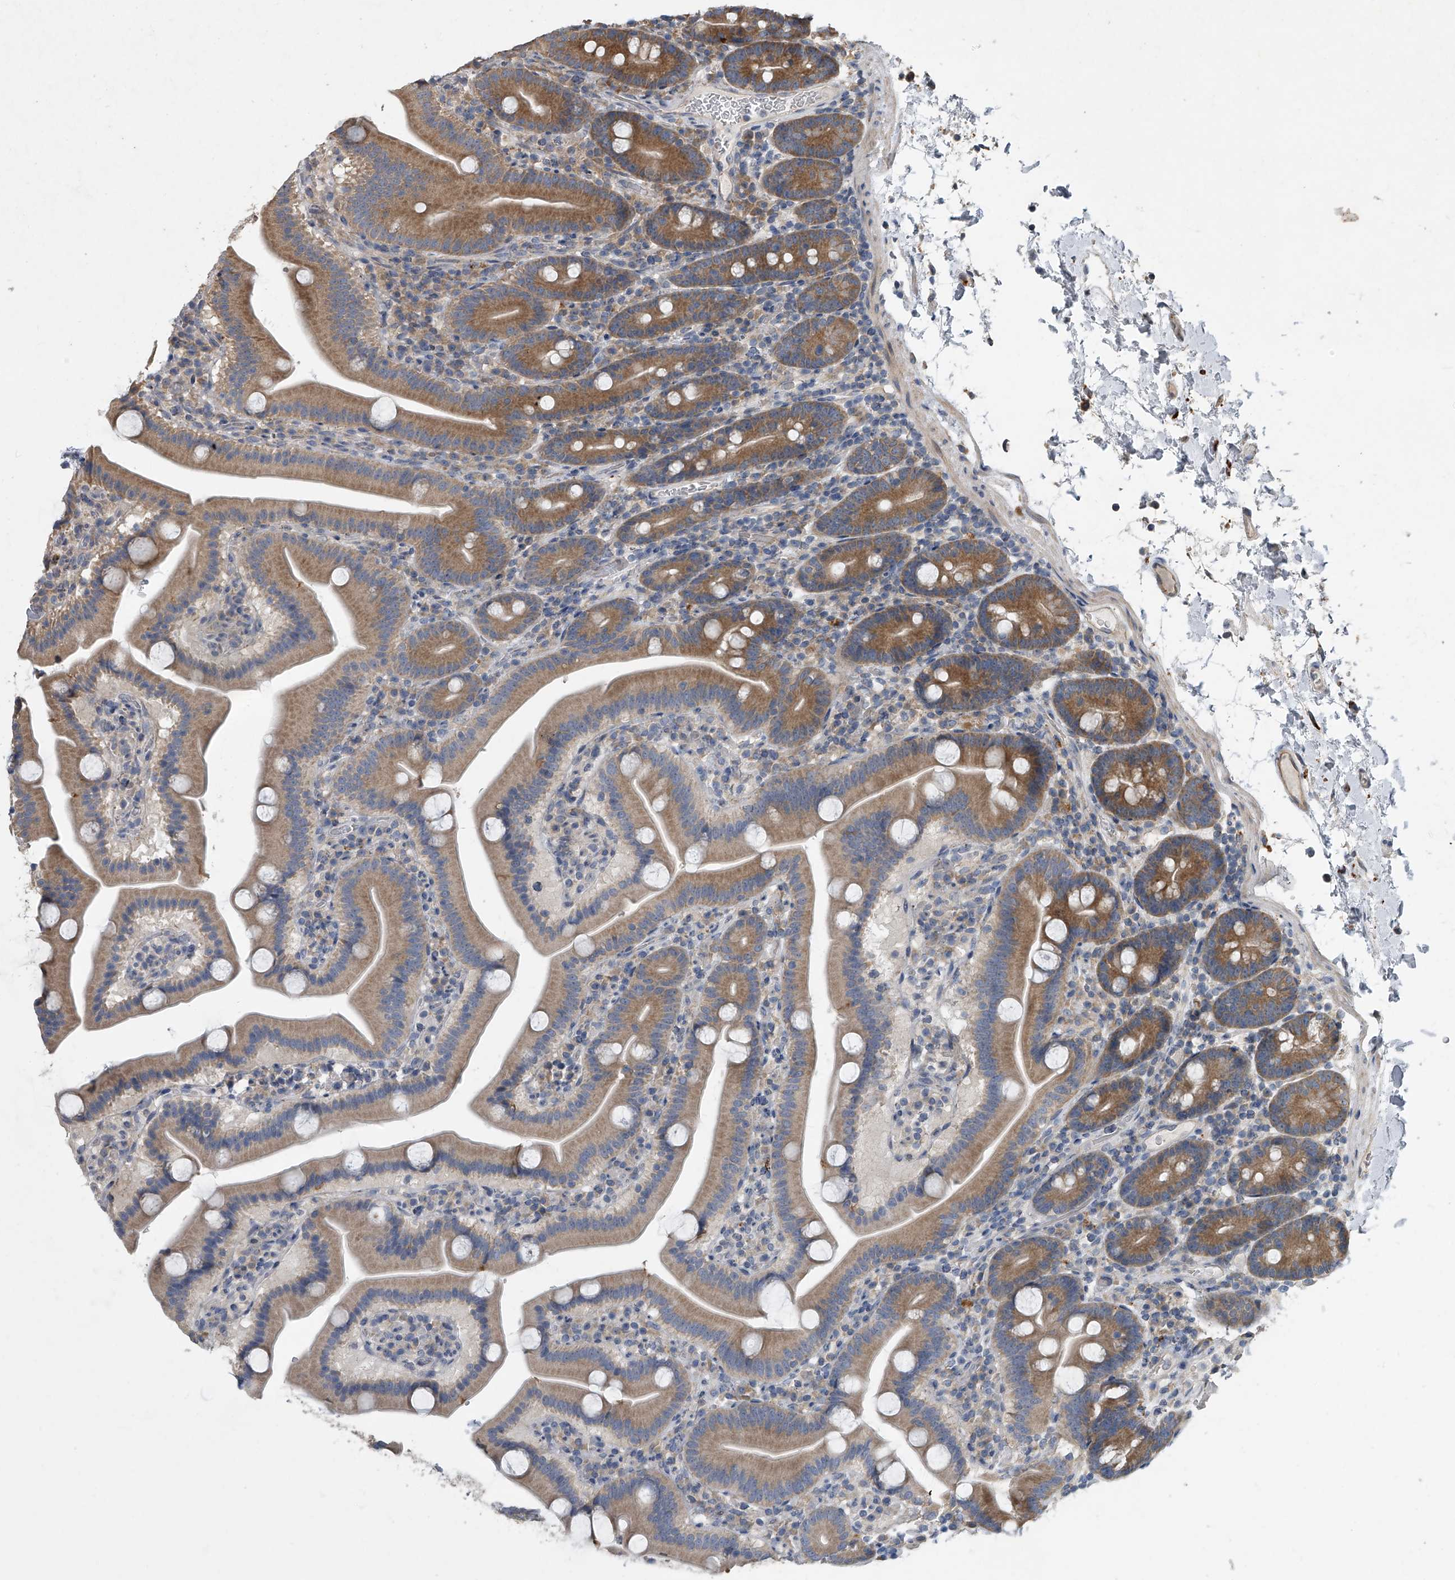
{"staining": {"intensity": "moderate", "quantity": ">75%", "location": "cytoplasmic/membranous"}, "tissue": "duodenum", "cell_type": "Glandular cells", "image_type": "normal", "snomed": [{"axis": "morphology", "description": "Normal tissue, NOS"}, {"axis": "topography", "description": "Duodenum"}], "caption": "This histopathology image shows IHC staining of normal human duodenum, with medium moderate cytoplasmic/membranous positivity in approximately >75% of glandular cells.", "gene": "DOCK9", "patient": {"sex": "male", "age": 55}}